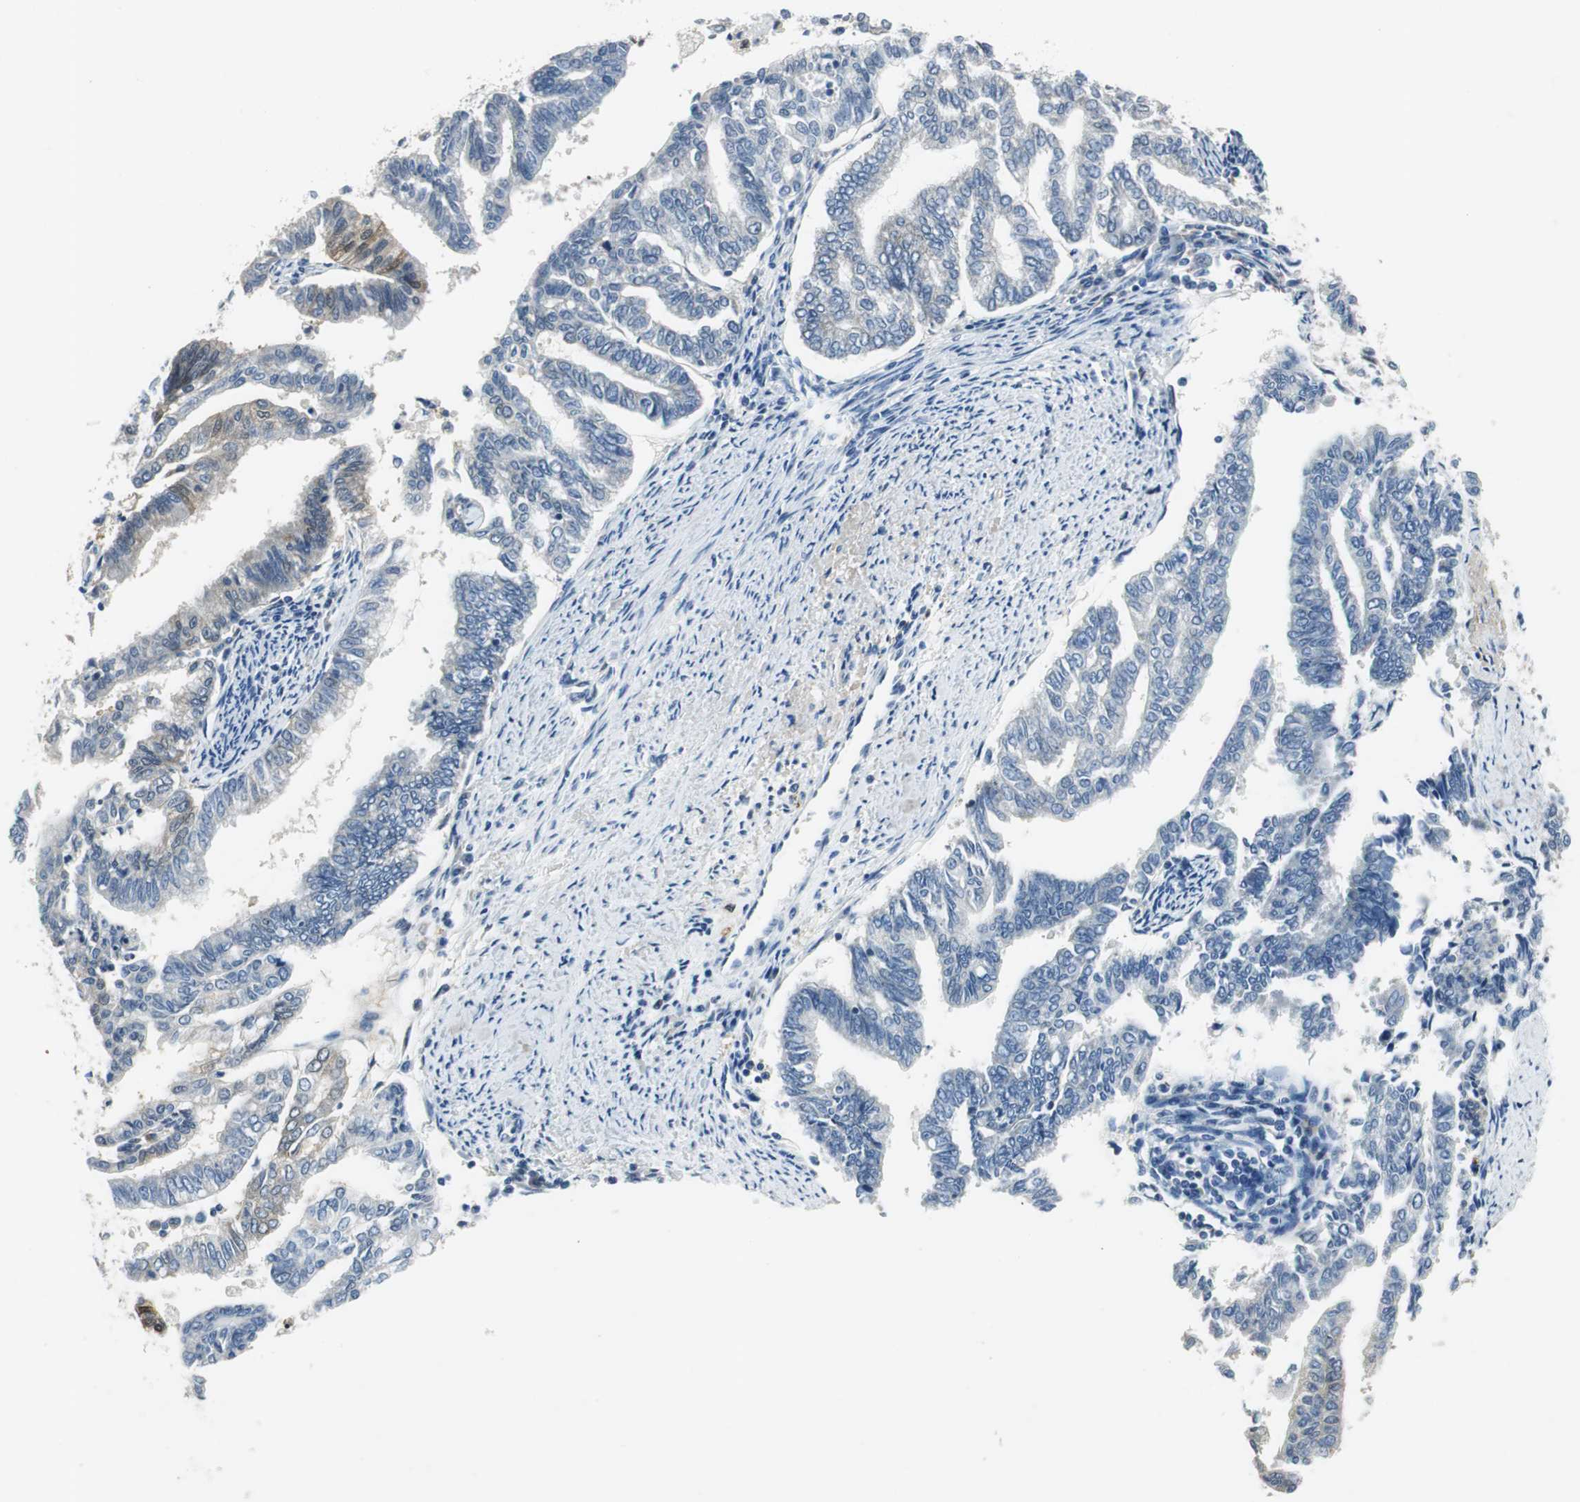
{"staining": {"intensity": "weak", "quantity": "<25%", "location": "cytoplasmic/membranous"}, "tissue": "endometrial cancer", "cell_type": "Tumor cells", "image_type": "cancer", "snomed": [{"axis": "morphology", "description": "Adenocarcinoma, NOS"}, {"axis": "topography", "description": "Endometrium"}], "caption": "Adenocarcinoma (endometrial) stained for a protein using IHC shows no staining tumor cells.", "gene": "ME1", "patient": {"sex": "female", "age": 79}}